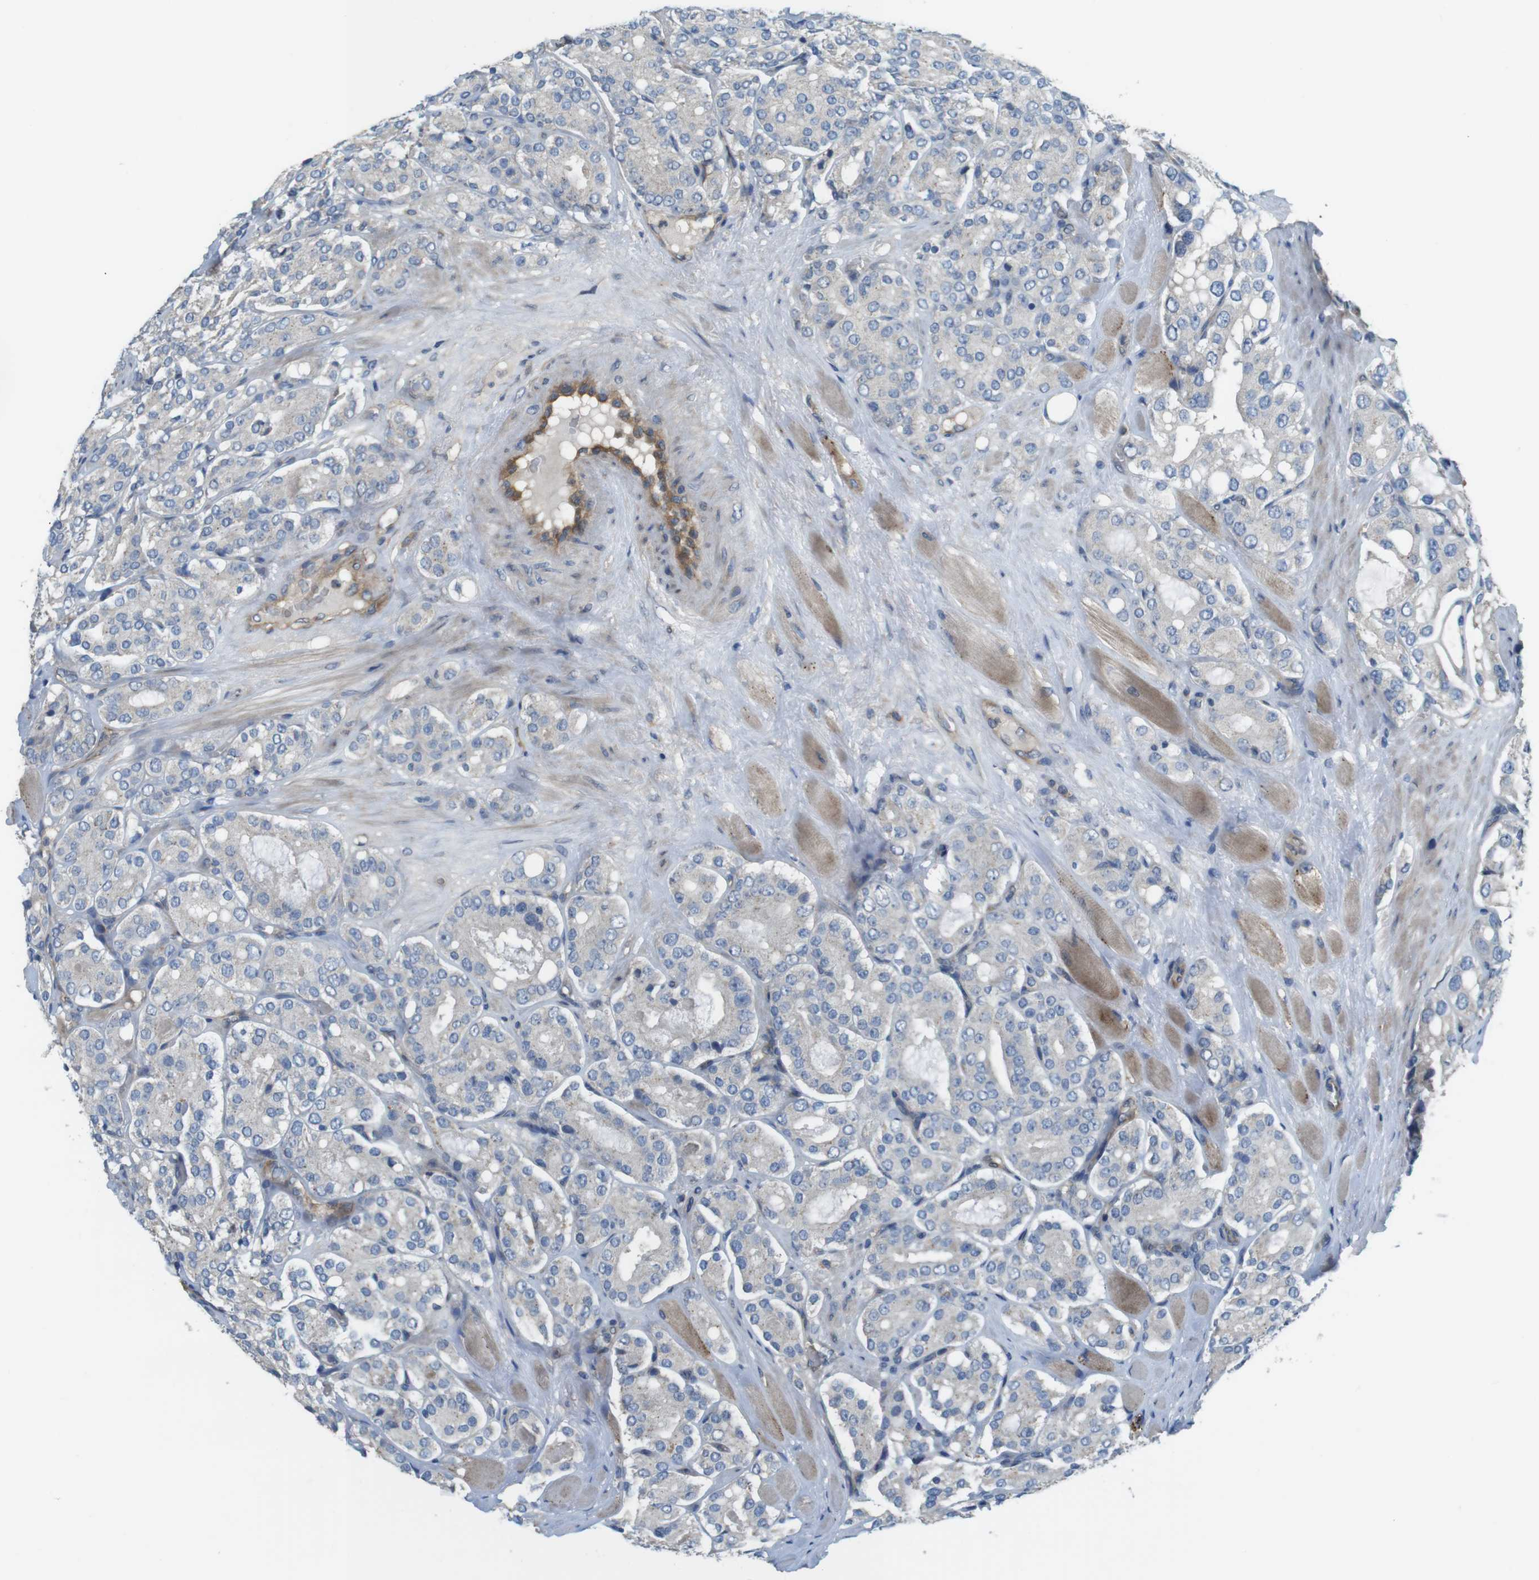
{"staining": {"intensity": "negative", "quantity": "none", "location": "none"}, "tissue": "prostate cancer", "cell_type": "Tumor cells", "image_type": "cancer", "snomed": [{"axis": "morphology", "description": "Adenocarcinoma, High grade"}, {"axis": "topography", "description": "Prostate"}], "caption": "This is an immunohistochemistry (IHC) micrograph of prostate cancer. There is no positivity in tumor cells.", "gene": "ABHD15", "patient": {"sex": "male", "age": 65}}